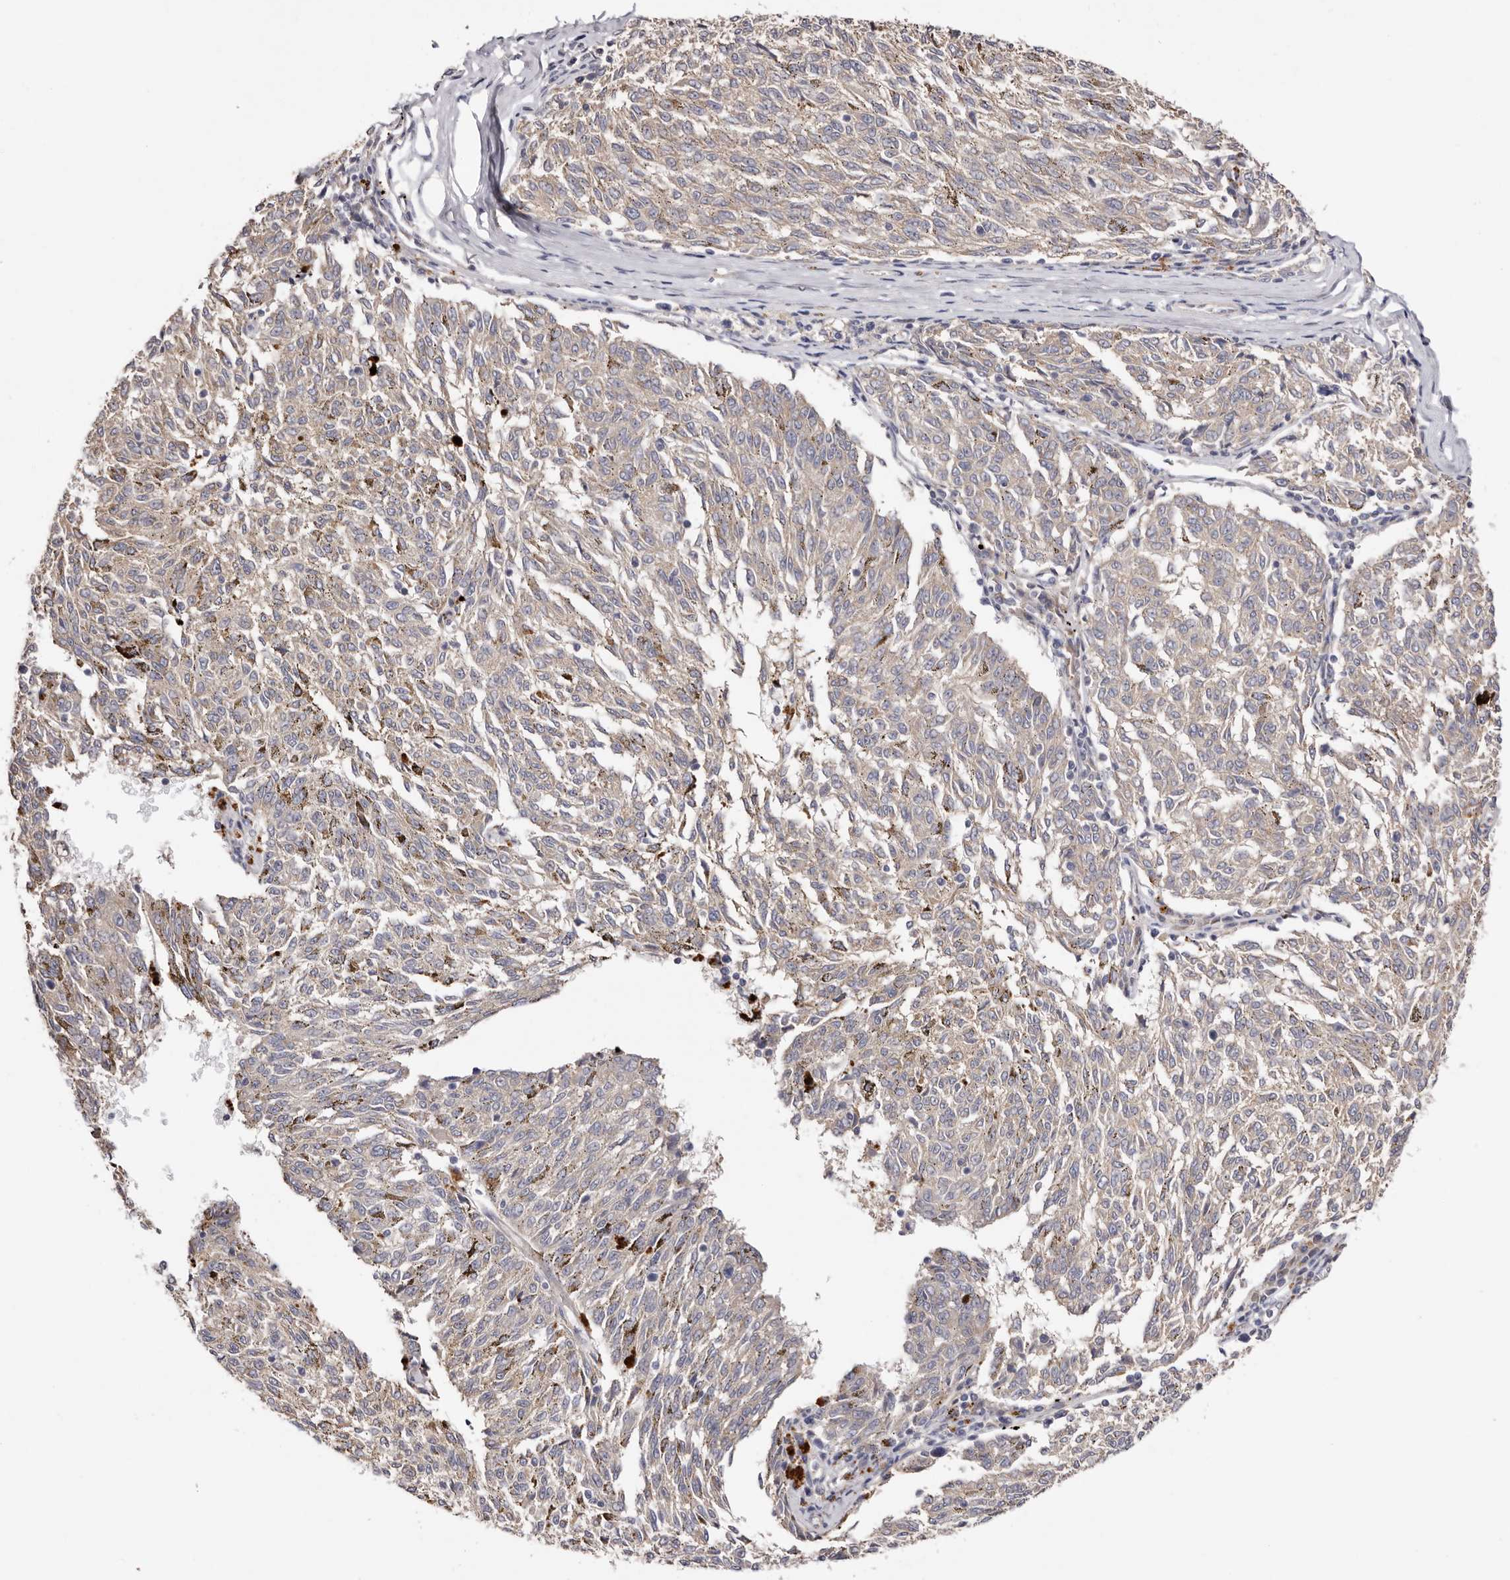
{"staining": {"intensity": "negative", "quantity": "none", "location": "none"}, "tissue": "melanoma", "cell_type": "Tumor cells", "image_type": "cancer", "snomed": [{"axis": "morphology", "description": "Malignant melanoma, NOS"}, {"axis": "topography", "description": "Skin"}], "caption": "This micrograph is of melanoma stained with immunohistochemistry to label a protein in brown with the nuclei are counter-stained blue. There is no staining in tumor cells.", "gene": "FAM167B", "patient": {"sex": "female", "age": 72}}